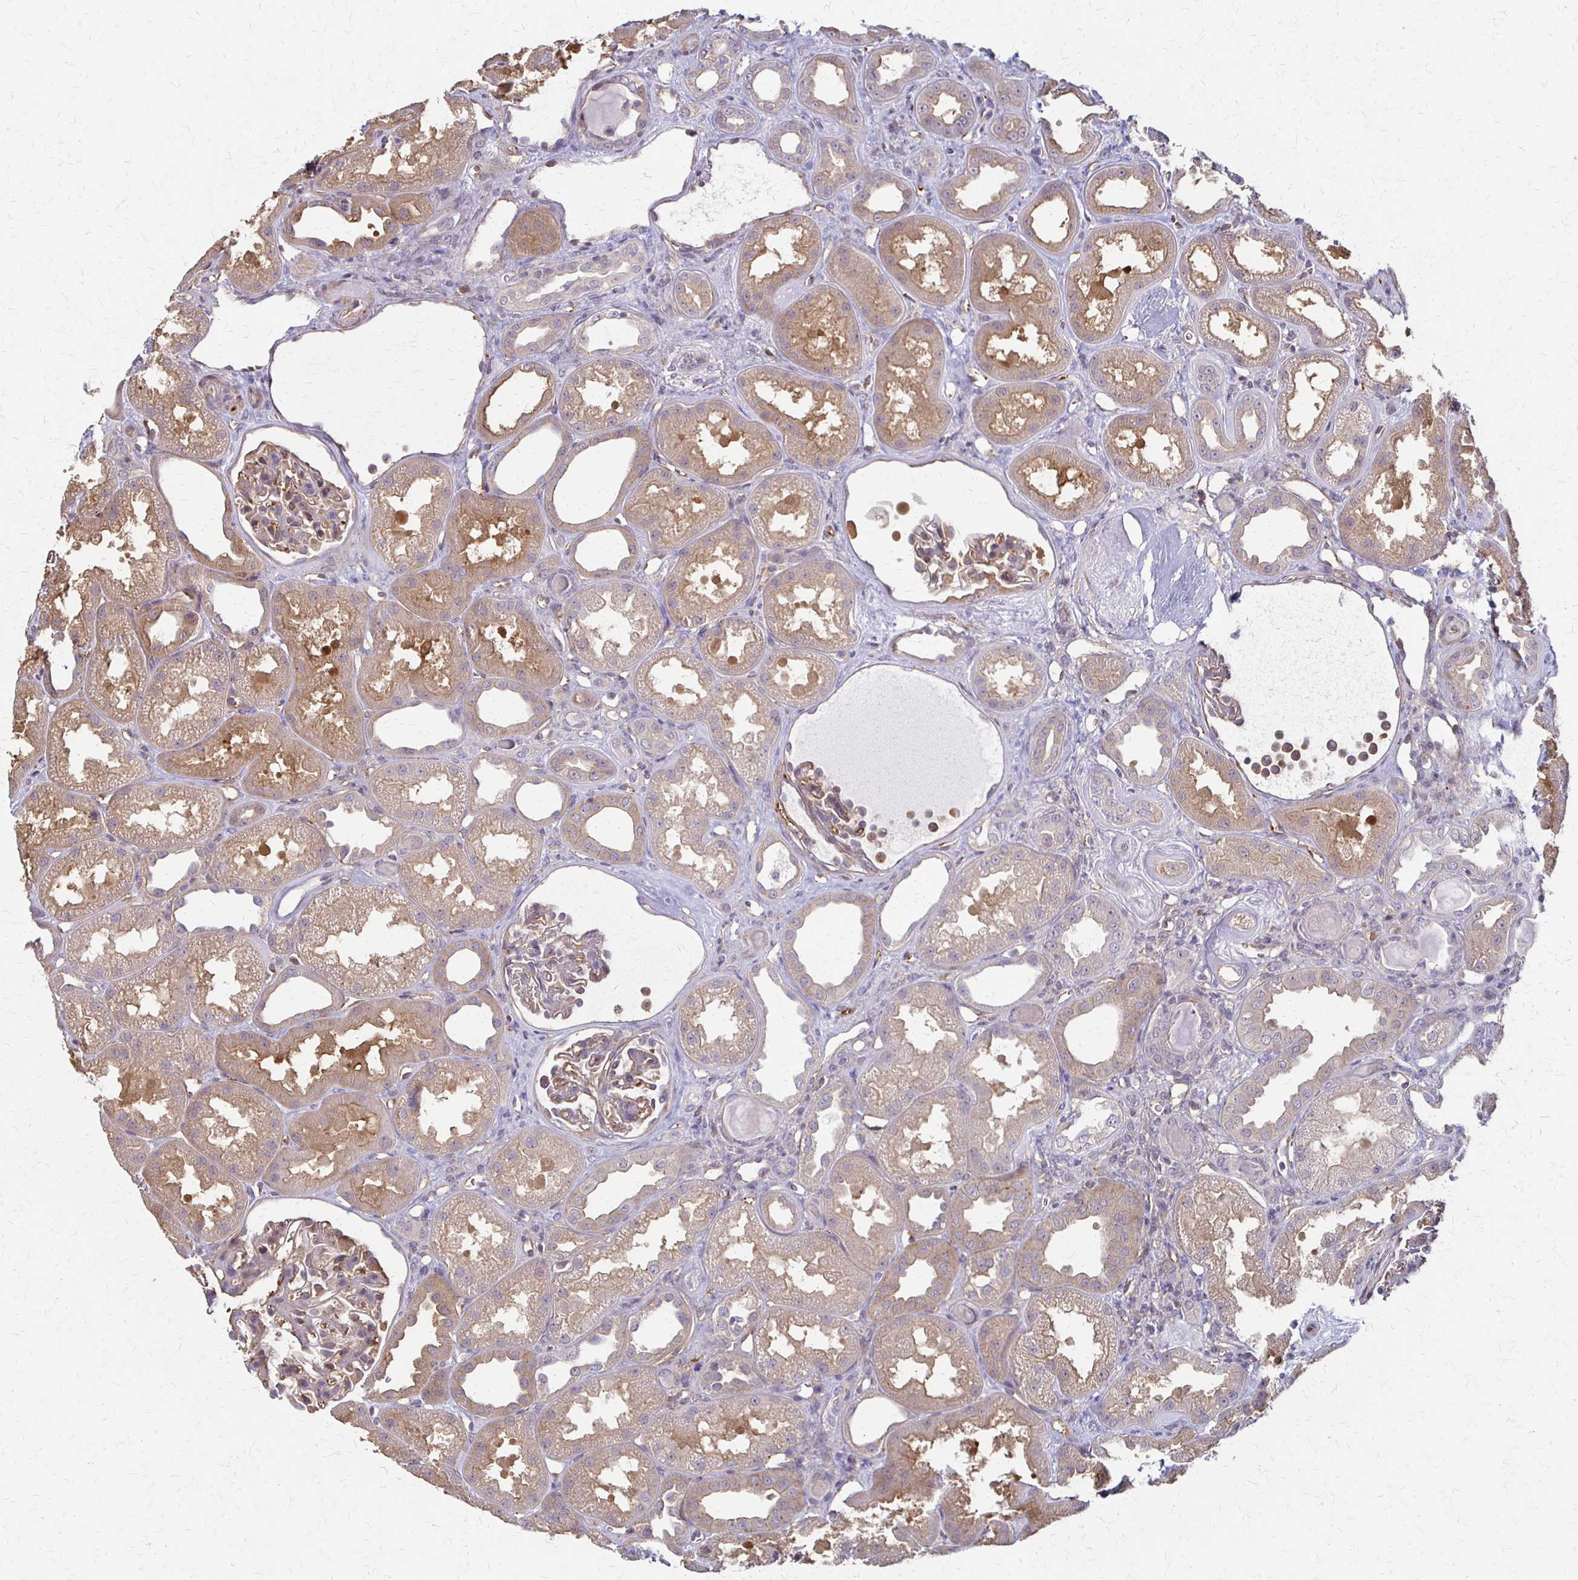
{"staining": {"intensity": "weak", "quantity": ">75%", "location": "cytoplasmic/membranous"}, "tissue": "kidney", "cell_type": "Cells in glomeruli", "image_type": "normal", "snomed": [{"axis": "morphology", "description": "Normal tissue, NOS"}, {"axis": "topography", "description": "Kidney"}], "caption": "Normal kidney demonstrates weak cytoplasmic/membranous positivity in approximately >75% of cells in glomeruli, visualized by immunohistochemistry.", "gene": "CFL2", "patient": {"sex": "male", "age": 61}}